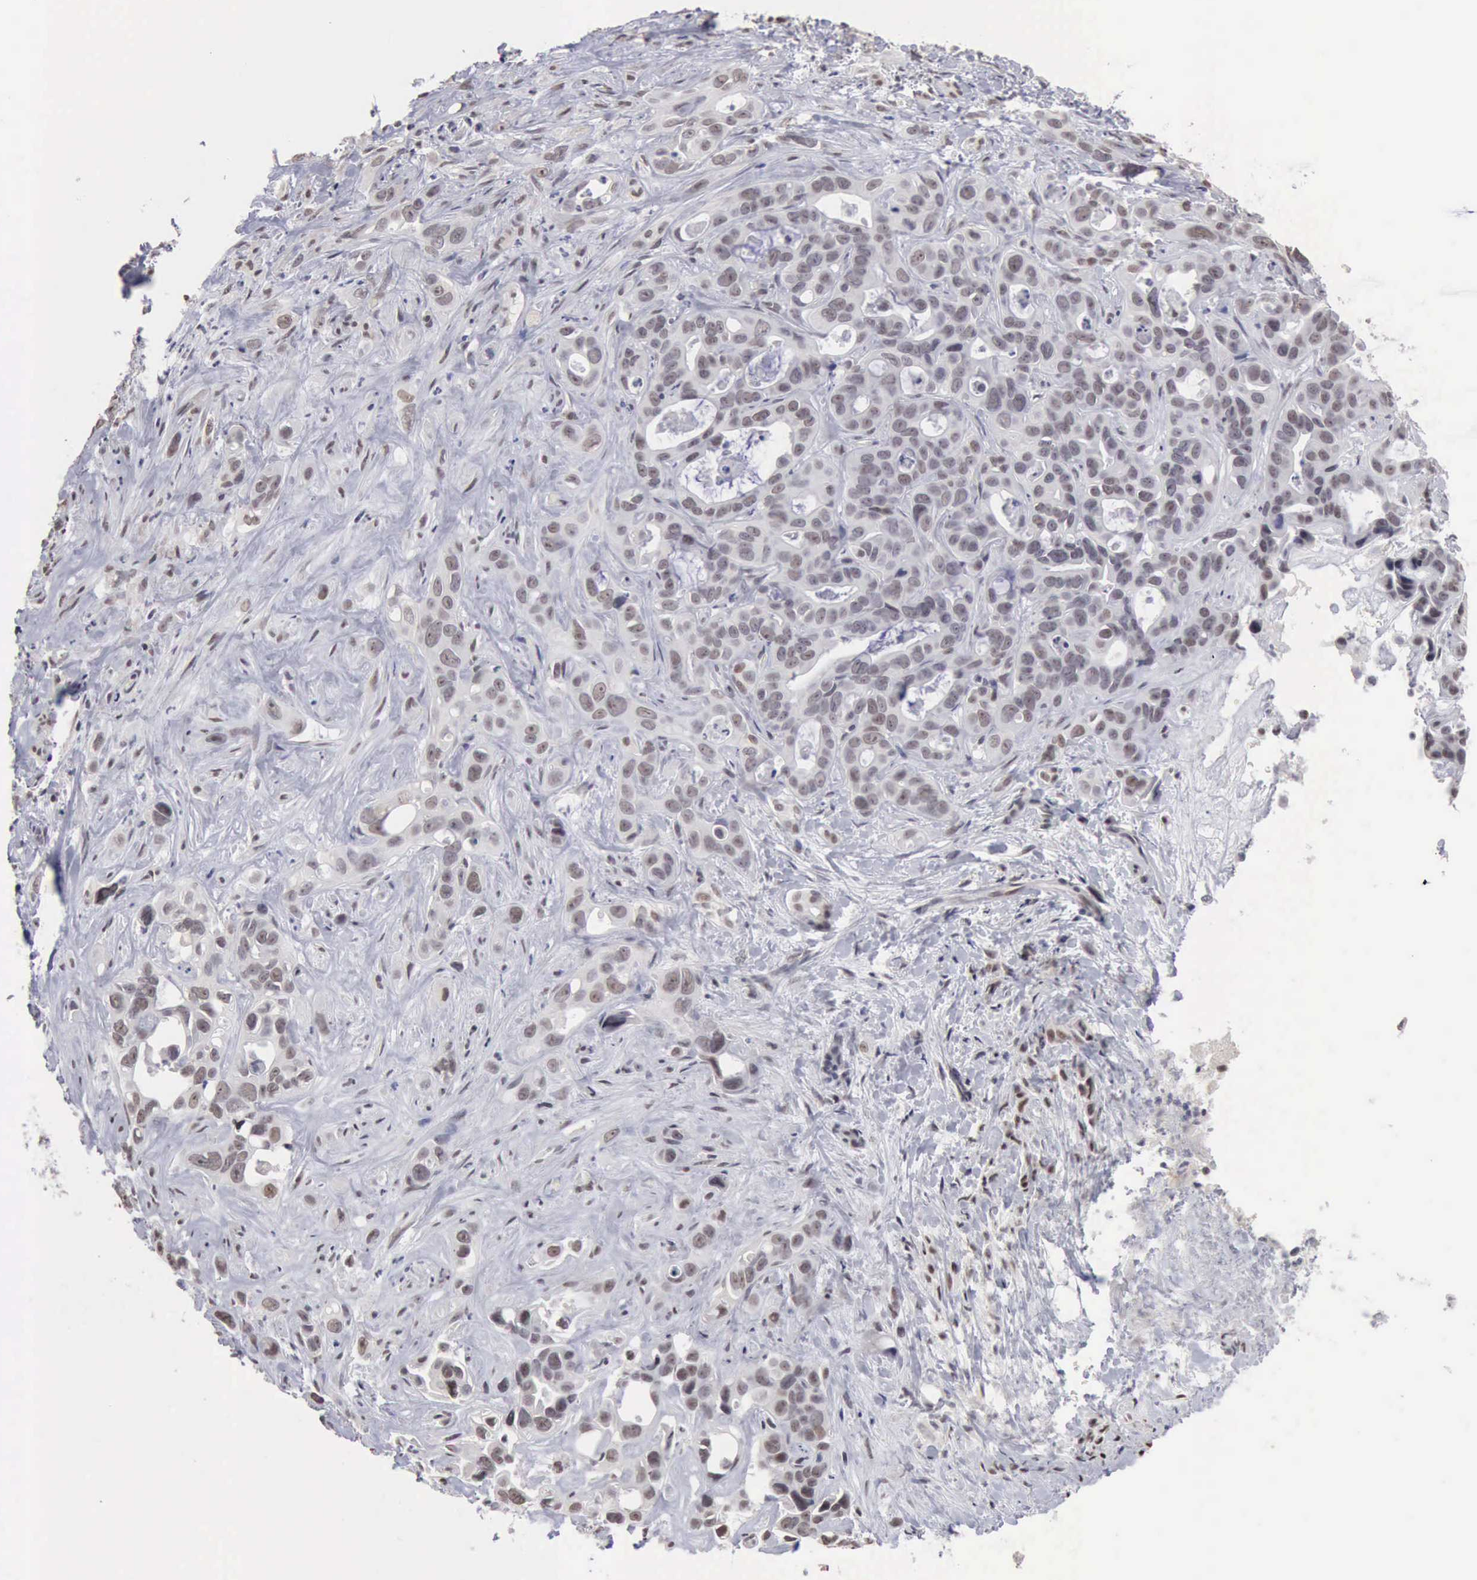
{"staining": {"intensity": "weak", "quantity": "25%-75%", "location": "nuclear"}, "tissue": "liver cancer", "cell_type": "Tumor cells", "image_type": "cancer", "snomed": [{"axis": "morphology", "description": "Cholangiocarcinoma"}, {"axis": "topography", "description": "Liver"}], "caption": "Liver cholangiocarcinoma stained with a brown dye reveals weak nuclear positive staining in about 25%-75% of tumor cells.", "gene": "TAF1", "patient": {"sex": "female", "age": 79}}